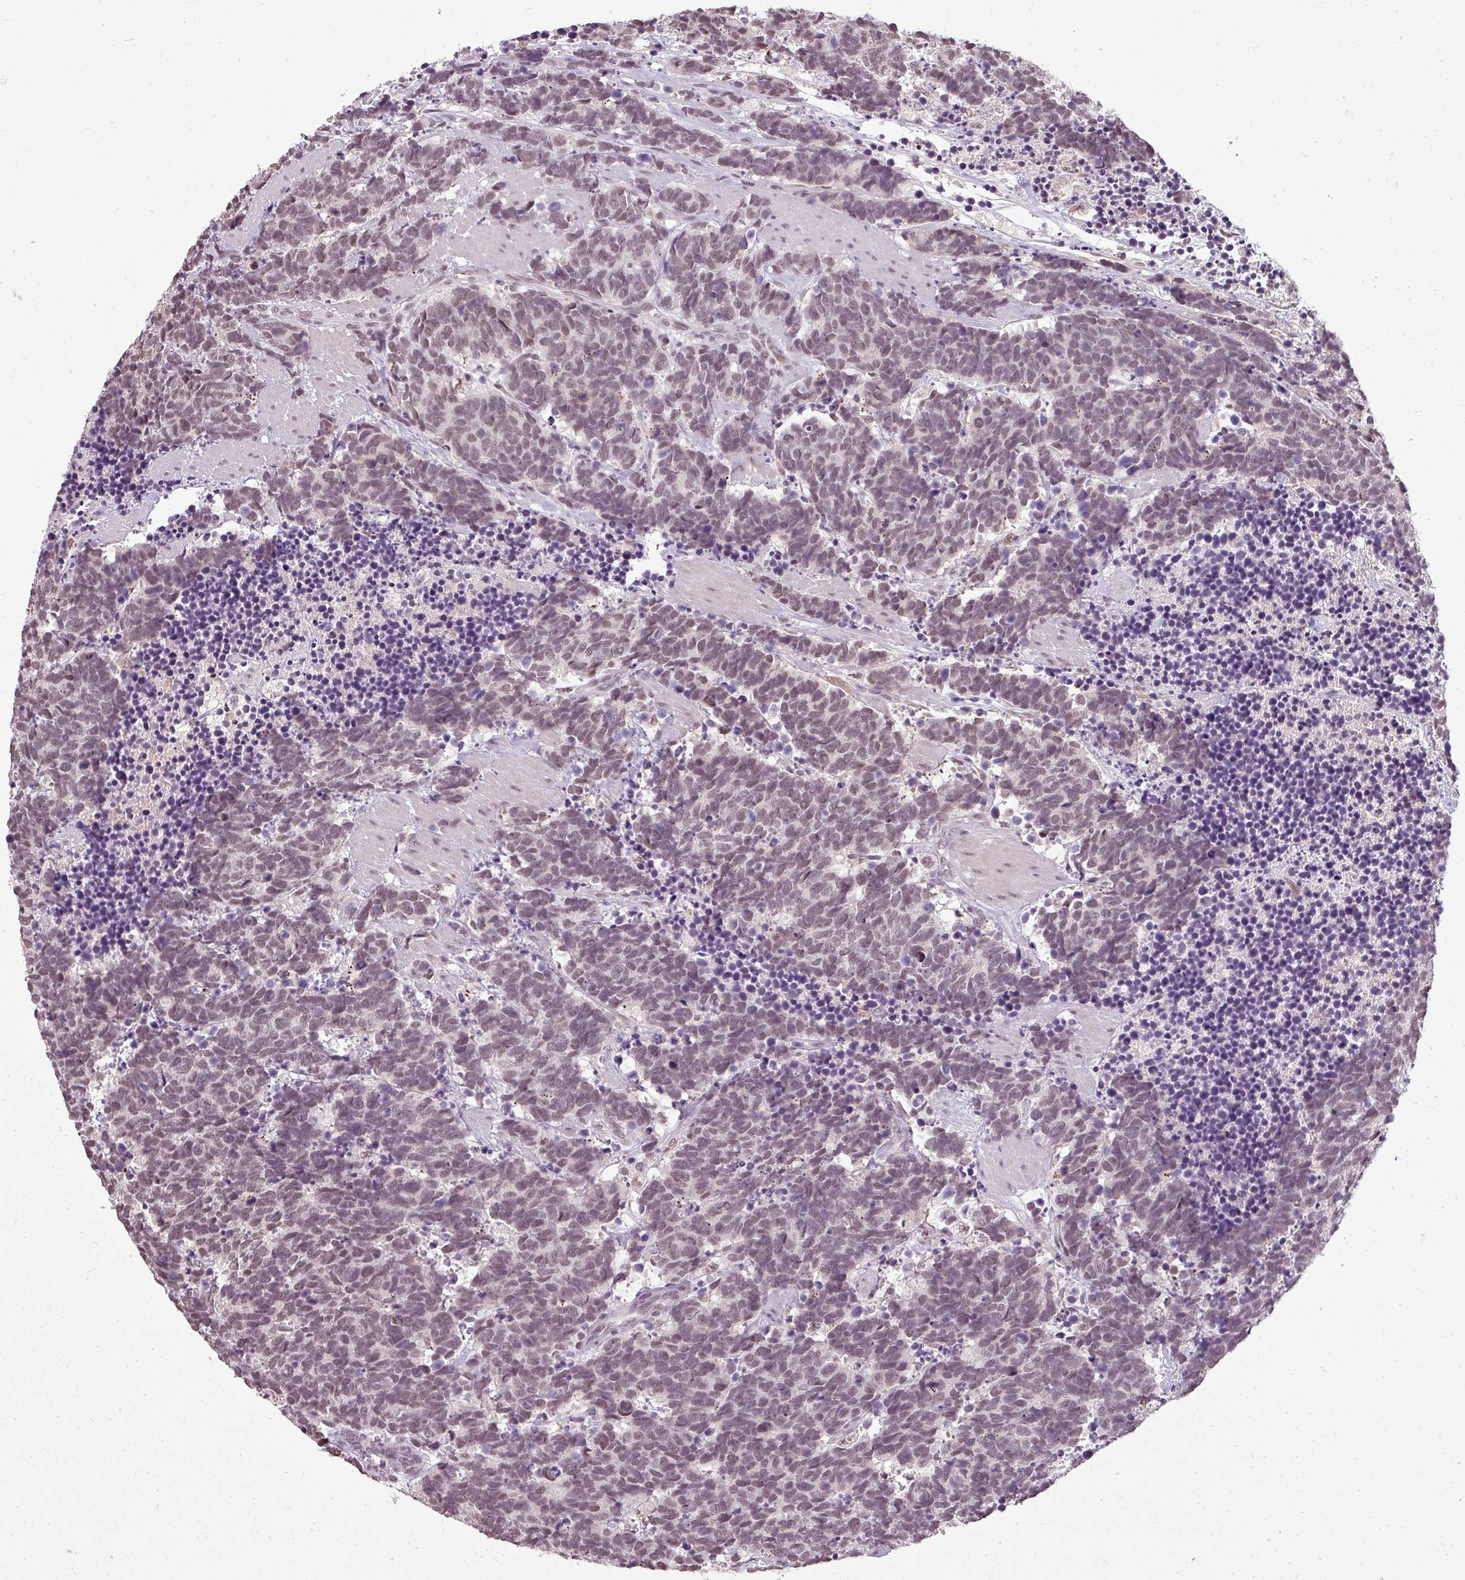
{"staining": {"intensity": "weak", "quantity": ">75%", "location": "nuclear"}, "tissue": "carcinoid", "cell_type": "Tumor cells", "image_type": "cancer", "snomed": [{"axis": "morphology", "description": "Carcinoma, NOS"}, {"axis": "morphology", "description": "Carcinoid, malignant, NOS"}, {"axis": "topography", "description": "Prostate"}], "caption": "This is a micrograph of immunohistochemistry (IHC) staining of carcinoid, which shows weak positivity in the nuclear of tumor cells.", "gene": "BCAS3", "patient": {"sex": "male", "age": 57}}